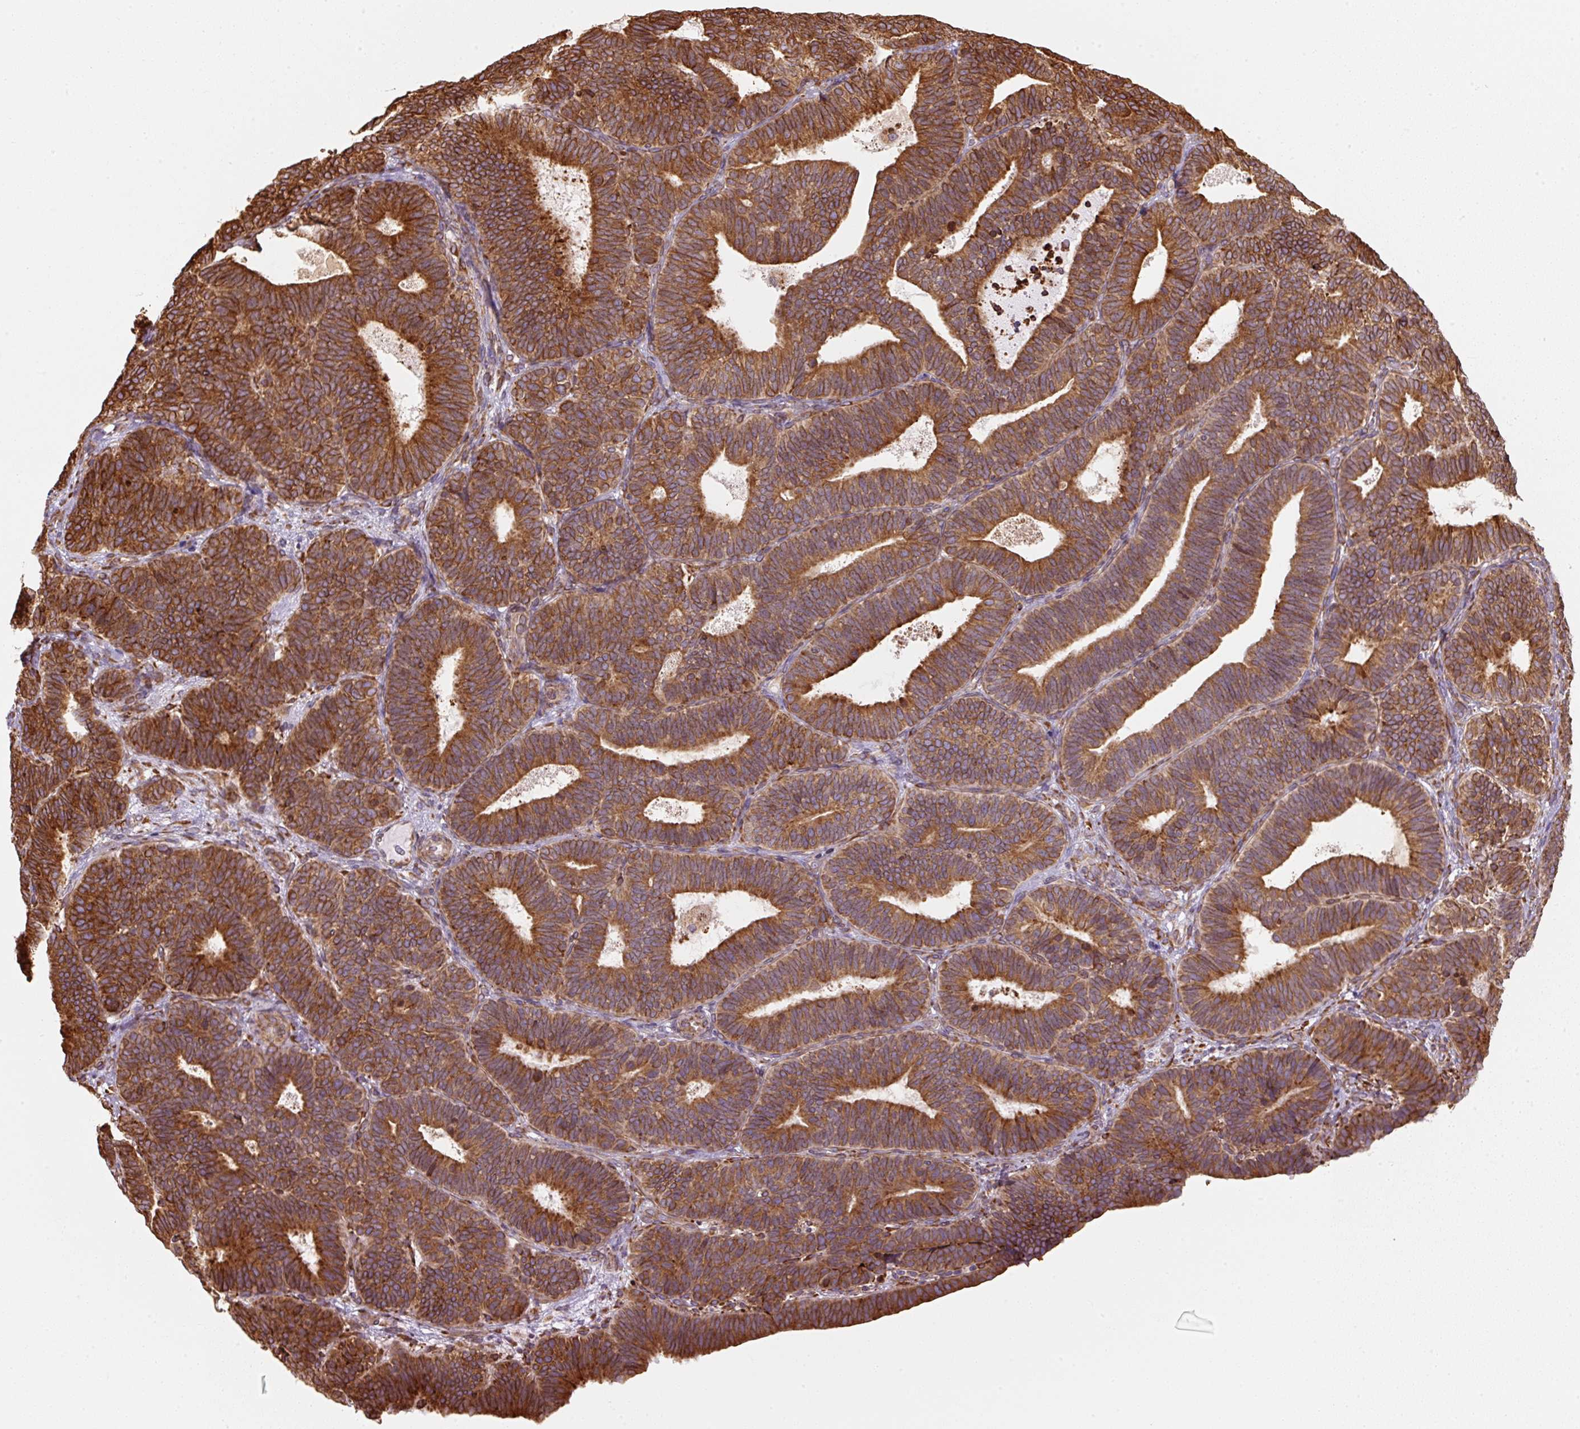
{"staining": {"intensity": "strong", "quantity": ">75%", "location": "cytoplasmic/membranous"}, "tissue": "endometrial cancer", "cell_type": "Tumor cells", "image_type": "cancer", "snomed": [{"axis": "morphology", "description": "Adenocarcinoma, NOS"}, {"axis": "topography", "description": "Endometrium"}], "caption": "The image displays staining of adenocarcinoma (endometrial), revealing strong cytoplasmic/membranous protein staining (brown color) within tumor cells.", "gene": "PRKCSH", "patient": {"sex": "female", "age": 70}}